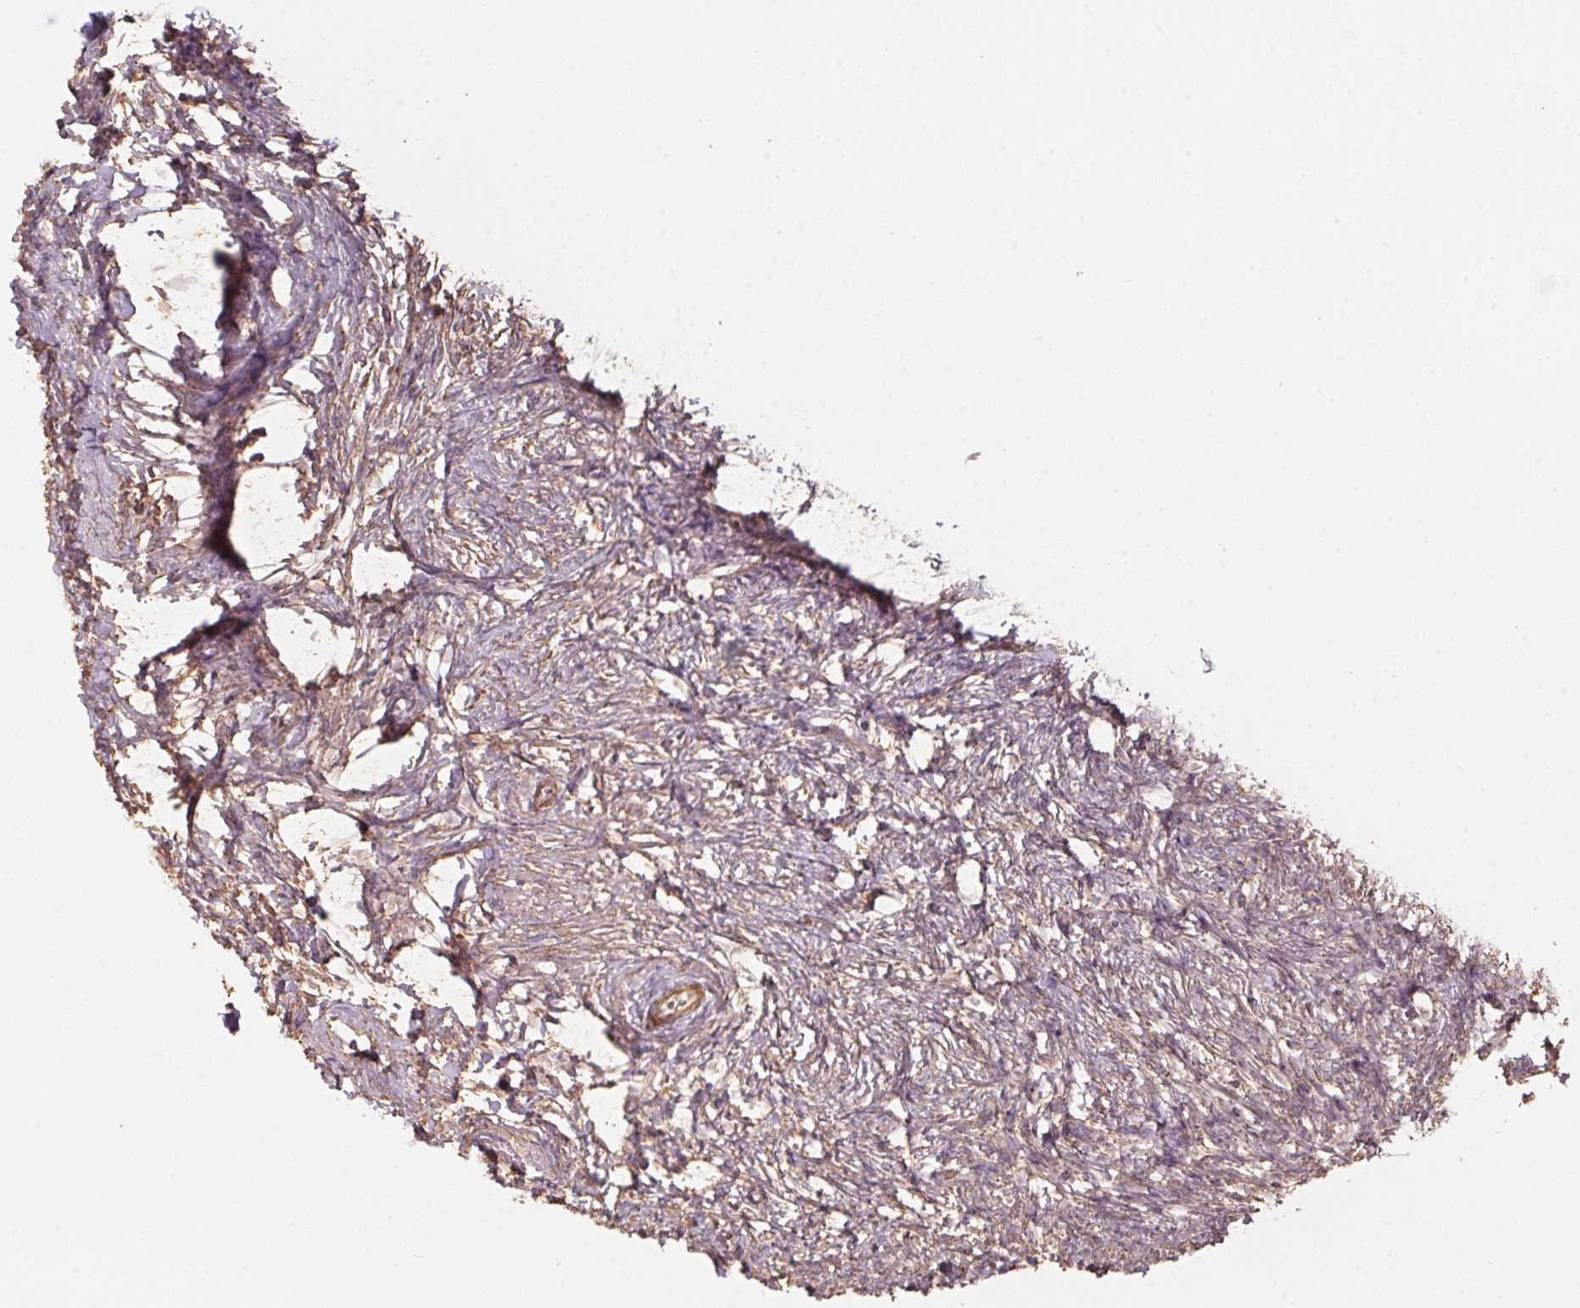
{"staining": {"intensity": "negative", "quantity": "none", "location": "none"}, "tissue": "ovary", "cell_type": "Ovarian stroma cells", "image_type": "normal", "snomed": [{"axis": "morphology", "description": "Normal tissue, NOS"}, {"axis": "topography", "description": "Ovary"}], "caption": "Histopathology image shows no protein staining in ovarian stroma cells of benign ovary.", "gene": "QDPR", "patient": {"sex": "female", "age": 41}}